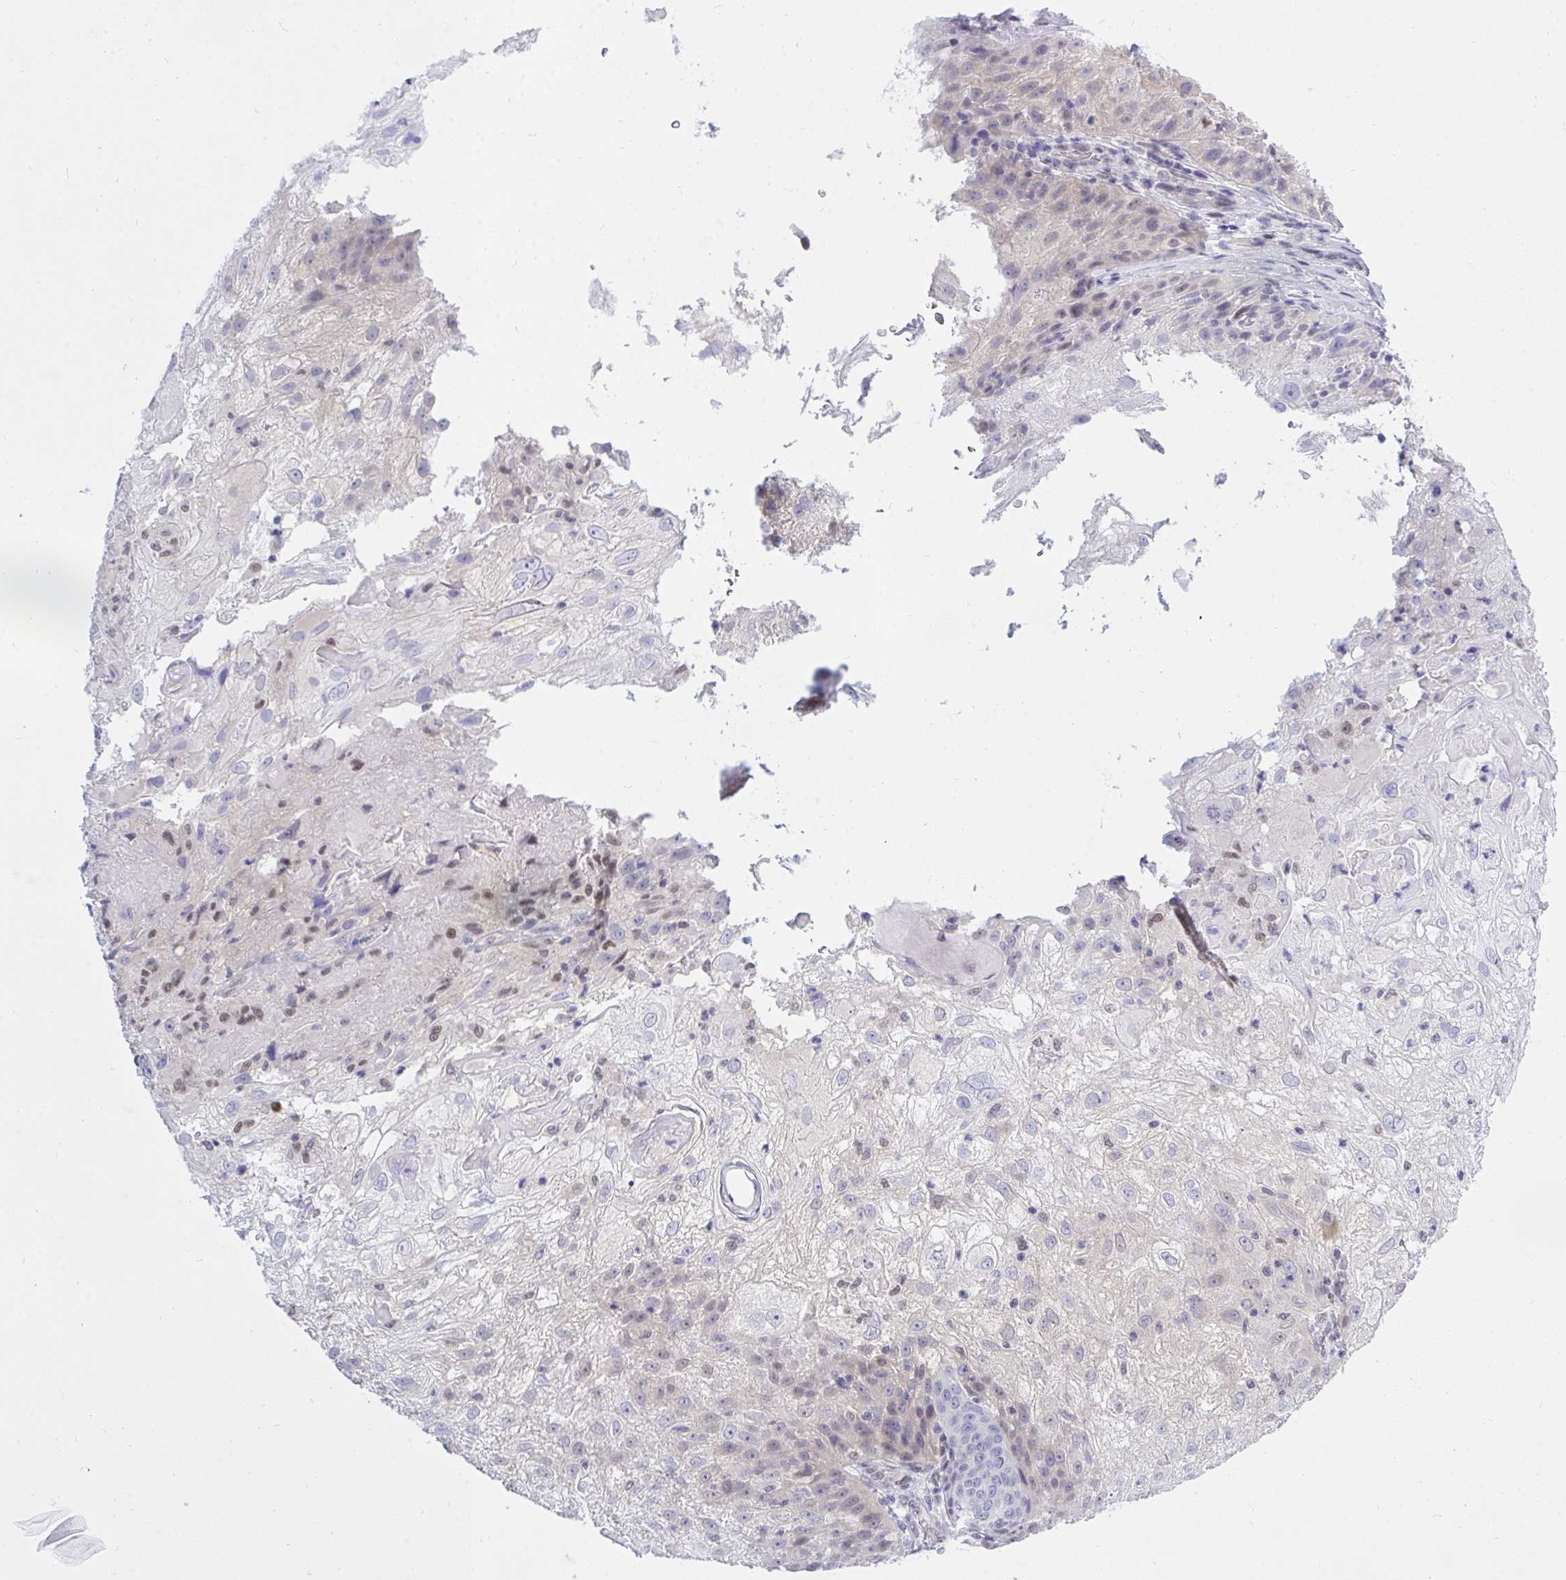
{"staining": {"intensity": "negative", "quantity": "none", "location": "none"}, "tissue": "skin cancer", "cell_type": "Tumor cells", "image_type": "cancer", "snomed": [{"axis": "morphology", "description": "Normal tissue, NOS"}, {"axis": "morphology", "description": "Squamous cell carcinoma, NOS"}, {"axis": "topography", "description": "Skin"}], "caption": "Tumor cells show no significant expression in squamous cell carcinoma (skin). (Stains: DAB (3,3'-diaminobenzidine) immunohistochemistry (IHC) with hematoxylin counter stain, Microscopy: brightfield microscopy at high magnification).", "gene": "THOP1", "patient": {"sex": "female", "age": 83}}